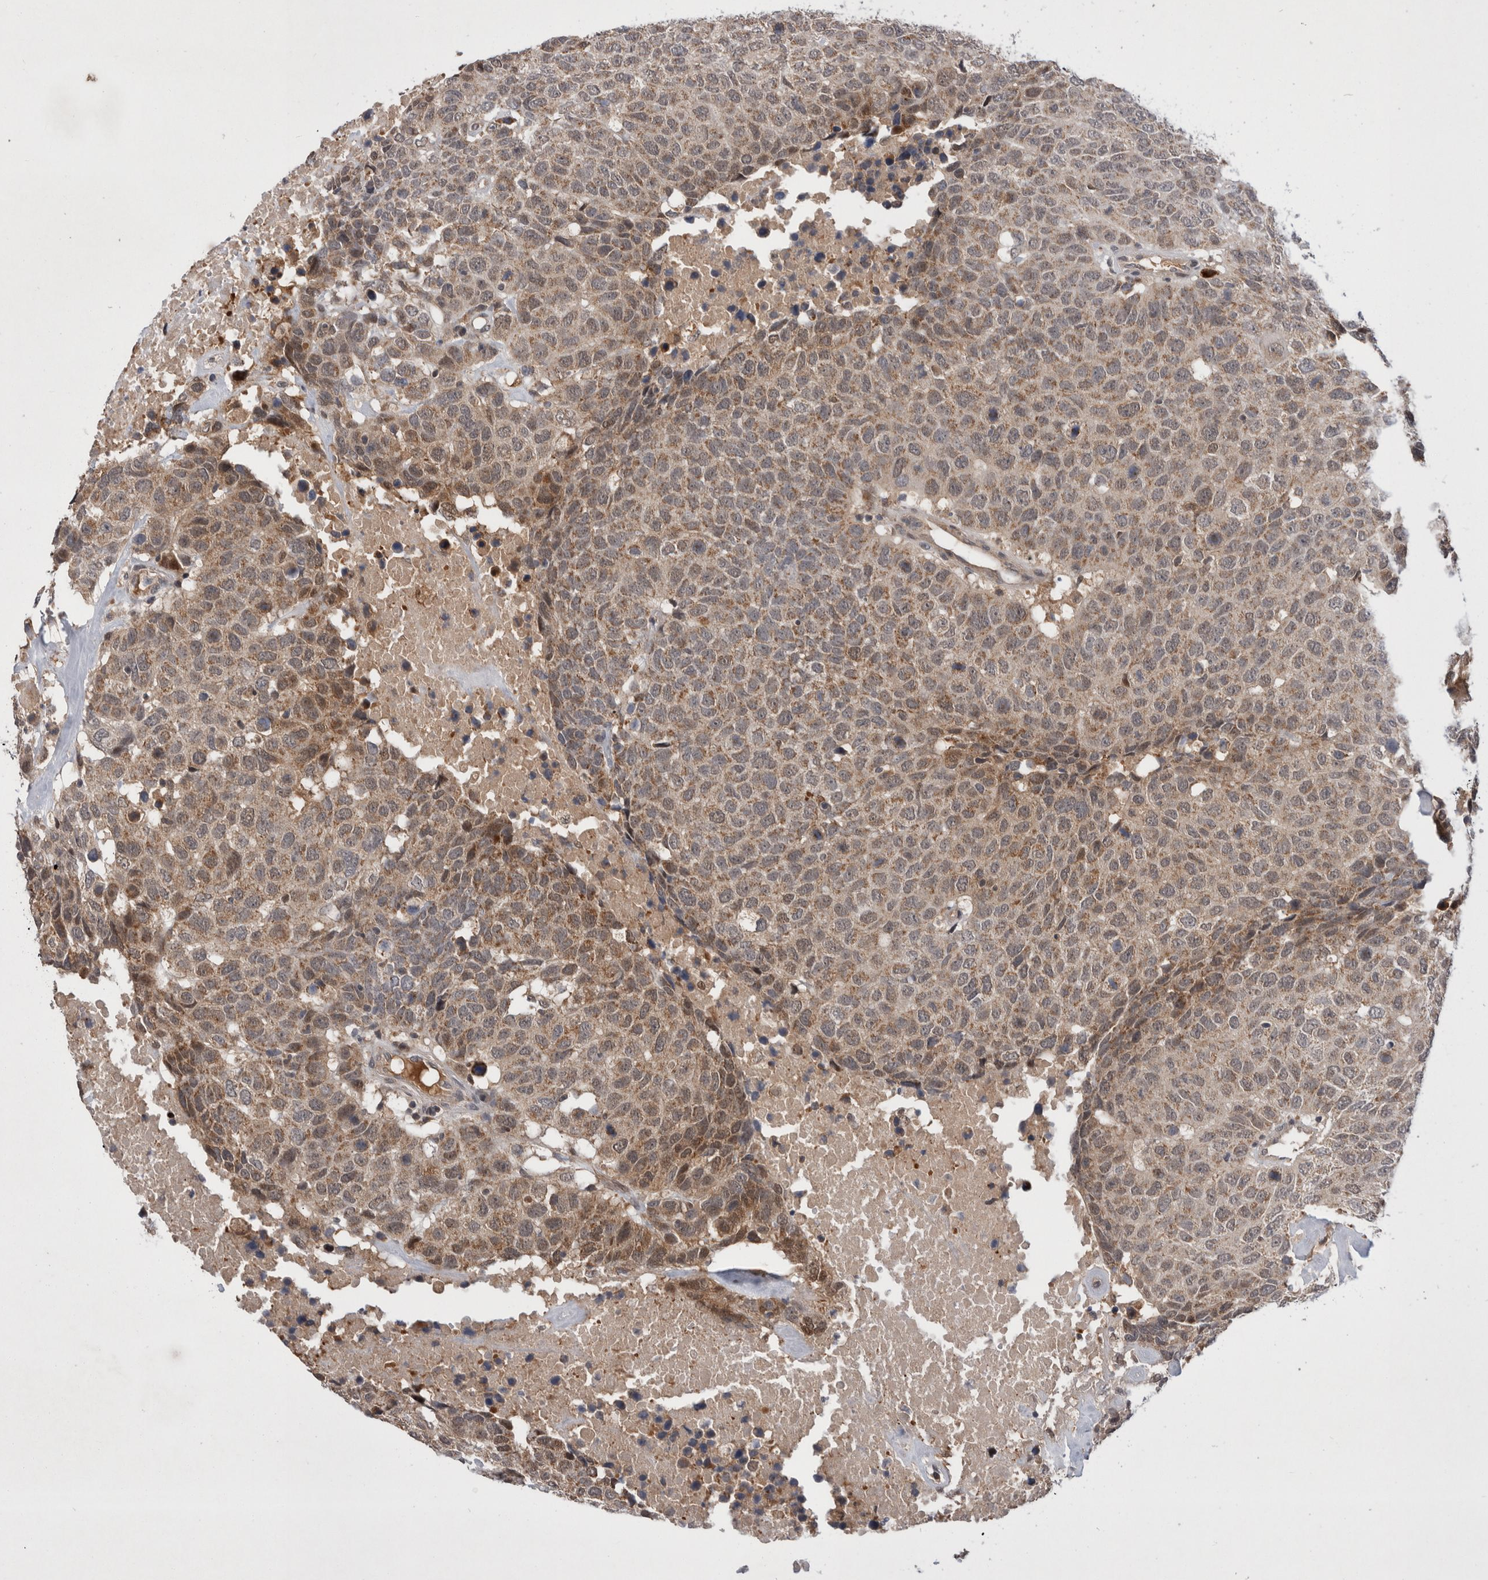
{"staining": {"intensity": "weak", "quantity": ">75%", "location": "cytoplasmic/membranous"}, "tissue": "head and neck cancer", "cell_type": "Tumor cells", "image_type": "cancer", "snomed": [{"axis": "morphology", "description": "Squamous cell carcinoma, NOS"}, {"axis": "topography", "description": "Head-Neck"}], "caption": "Protein analysis of head and neck squamous cell carcinoma tissue demonstrates weak cytoplasmic/membranous positivity in about >75% of tumor cells.", "gene": "MRPL37", "patient": {"sex": "male", "age": 66}}